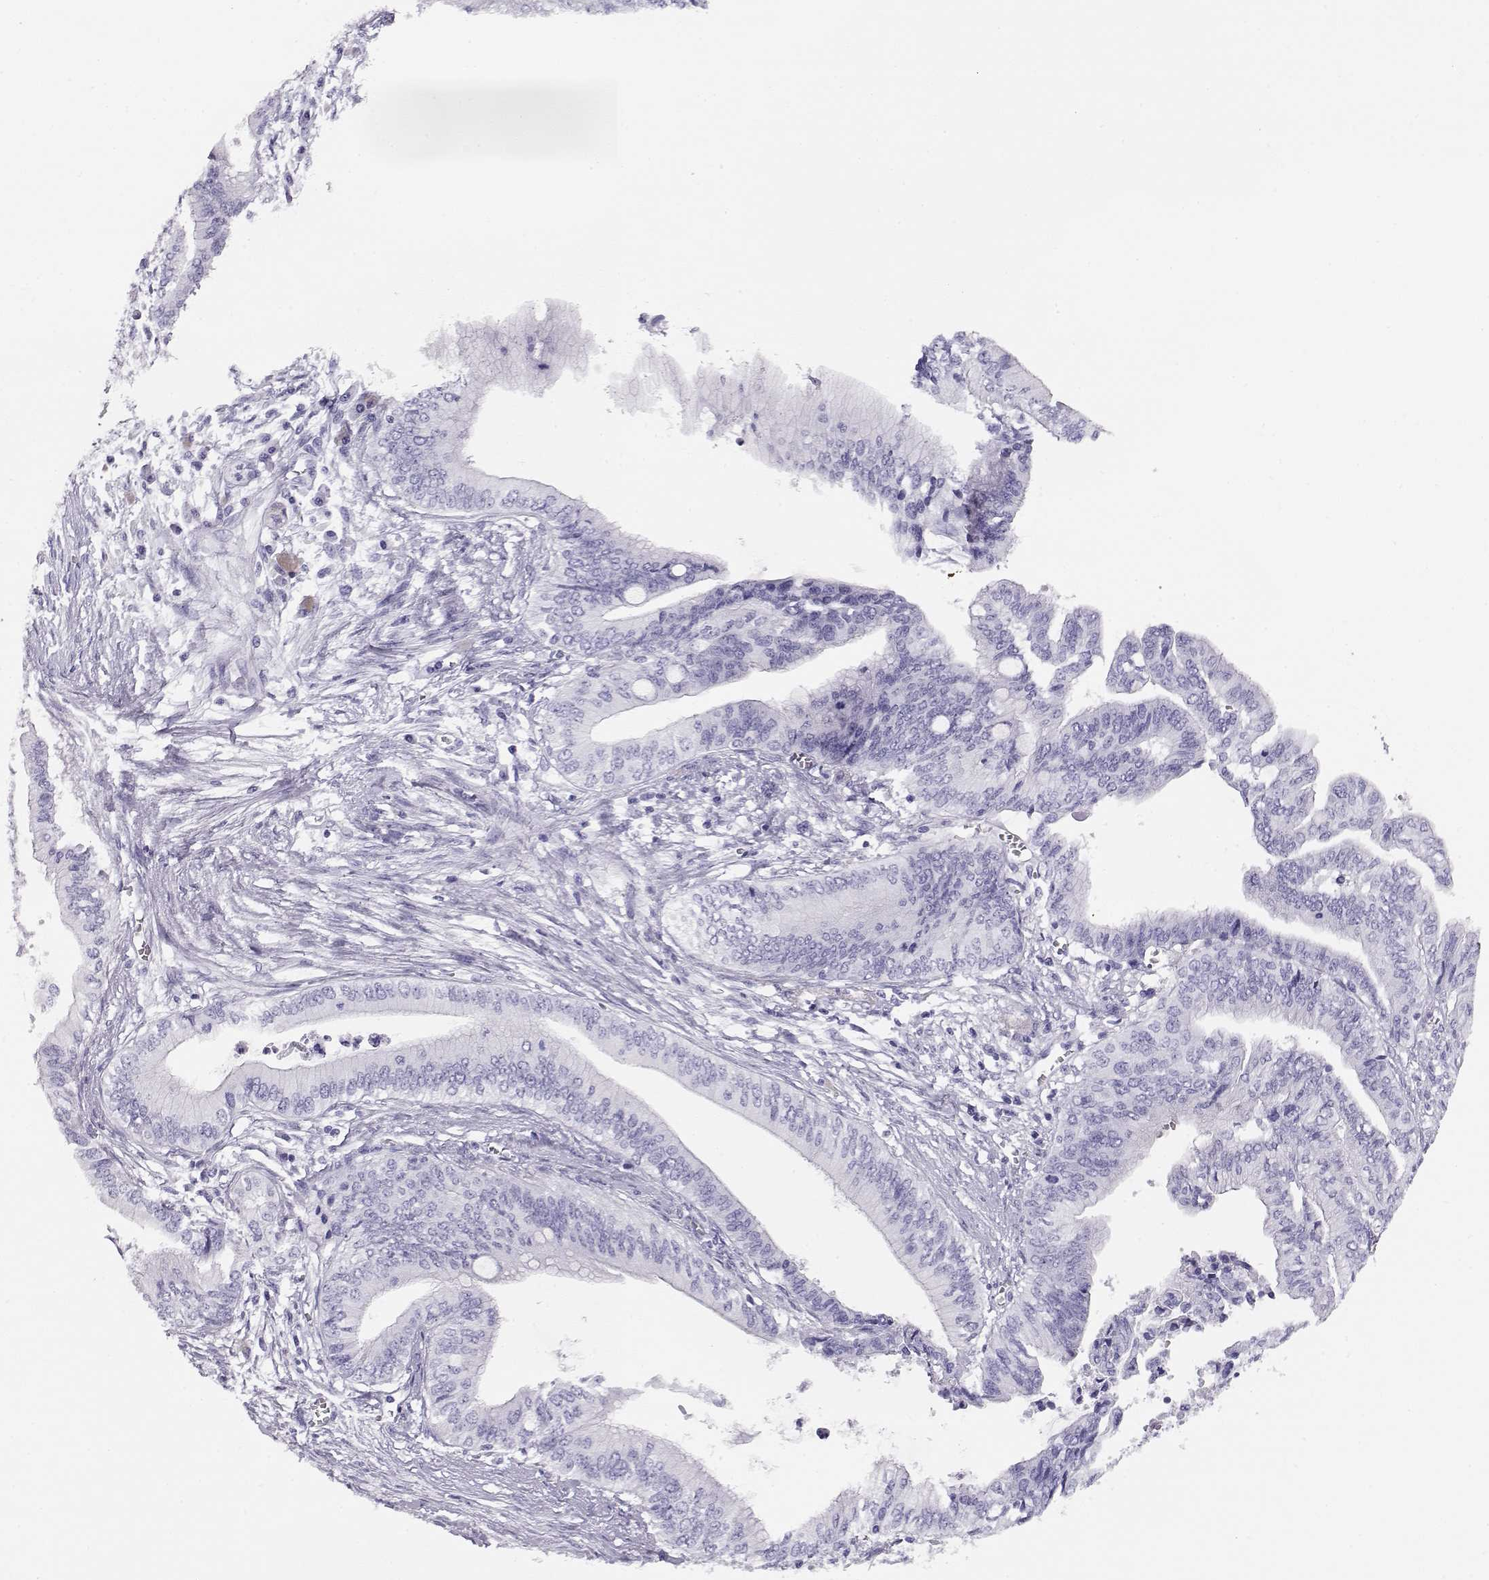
{"staining": {"intensity": "negative", "quantity": "none", "location": "none"}, "tissue": "pancreatic cancer", "cell_type": "Tumor cells", "image_type": "cancer", "snomed": [{"axis": "morphology", "description": "Adenocarcinoma, NOS"}, {"axis": "topography", "description": "Pancreas"}], "caption": "The histopathology image reveals no significant staining in tumor cells of pancreatic cancer.", "gene": "CRX", "patient": {"sex": "female", "age": 61}}